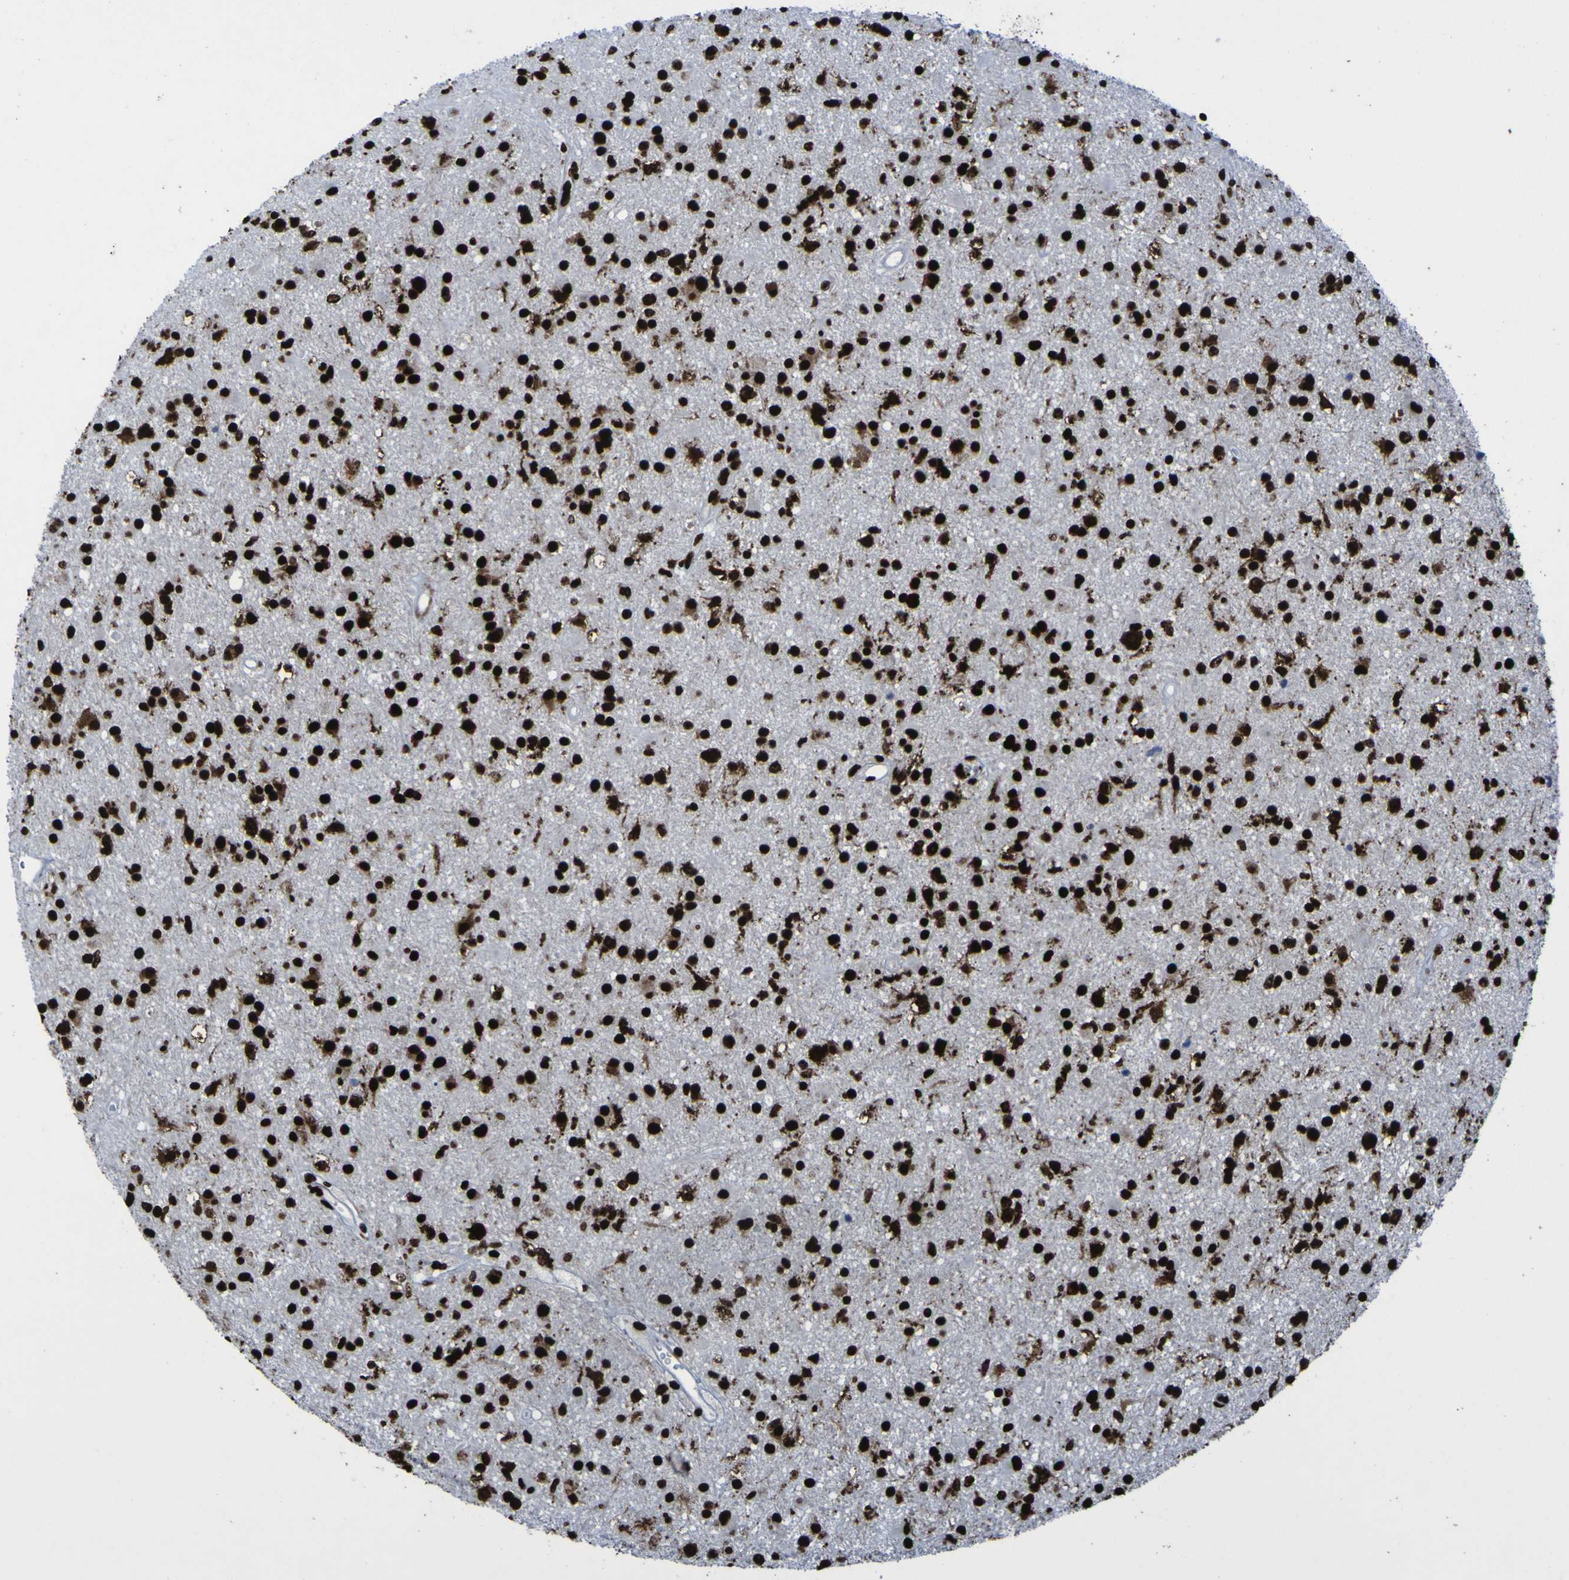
{"staining": {"intensity": "strong", "quantity": ">75%", "location": "nuclear"}, "tissue": "glioma", "cell_type": "Tumor cells", "image_type": "cancer", "snomed": [{"axis": "morphology", "description": "Glioma, malignant, High grade"}, {"axis": "topography", "description": "Brain"}], "caption": "Human glioma stained with a brown dye reveals strong nuclear positive expression in approximately >75% of tumor cells.", "gene": "NPM1", "patient": {"sex": "male", "age": 33}}